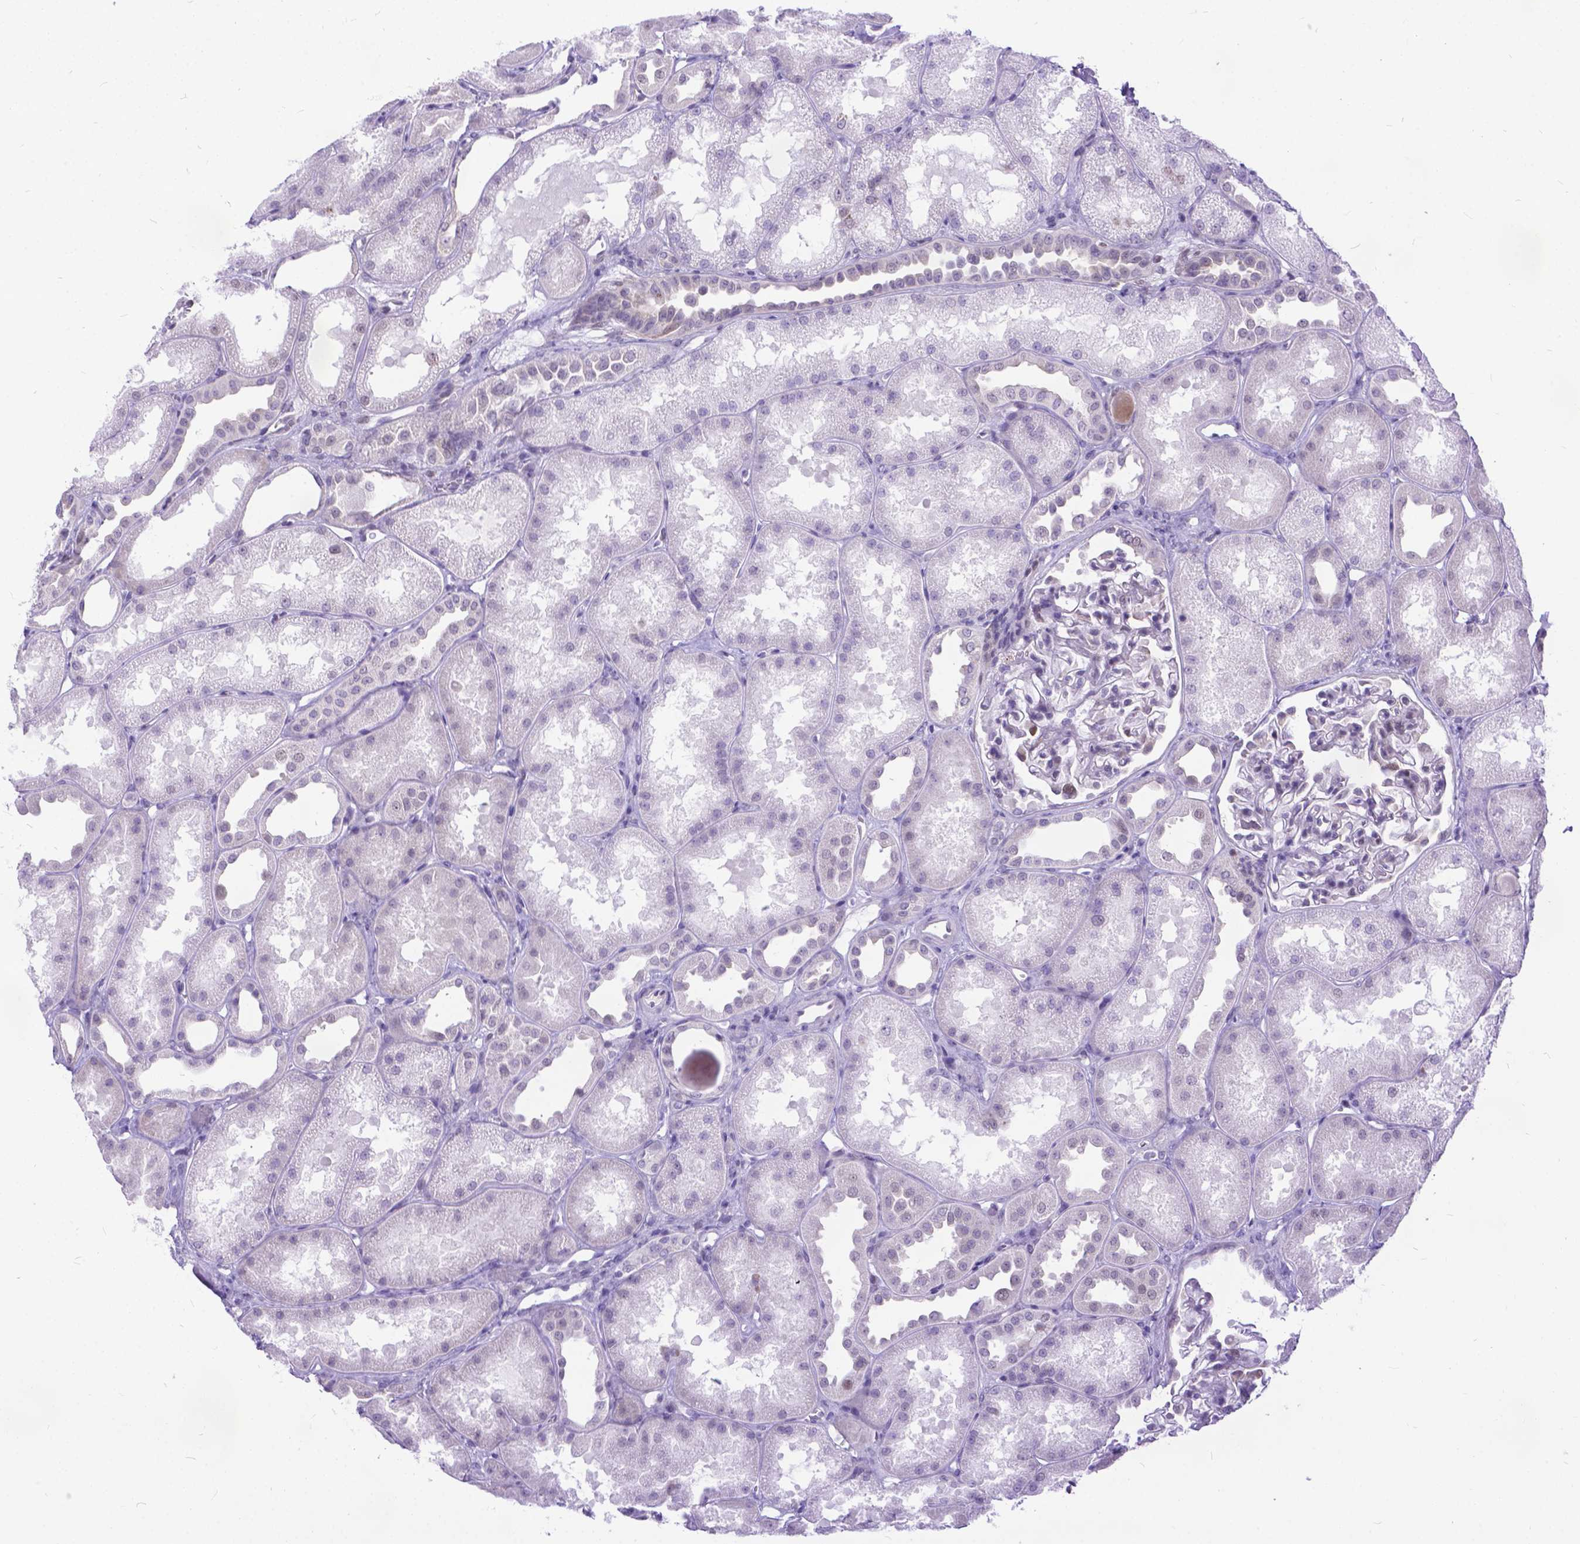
{"staining": {"intensity": "weak", "quantity": "<25%", "location": "nuclear"}, "tissue": "kidney", "cell_type": "Cells in glomeruli", "image_type": "normal", "snomed": [{"axis": "morphology", "description": "Normal tissue, NOS"}, {"axis": "topography", "description": "Kidney"}], "caption": "Histopathology image shows no significant protein staining in cells in glomeruli of benign kidney. The staining was performed using DAB to visualize the protein expression in brown, while the nuclei were stained in blue with hematoxylin (Magnification: 20x).", "gene": "FAM124B", "patient": {"sex": "male", "age": 61}}